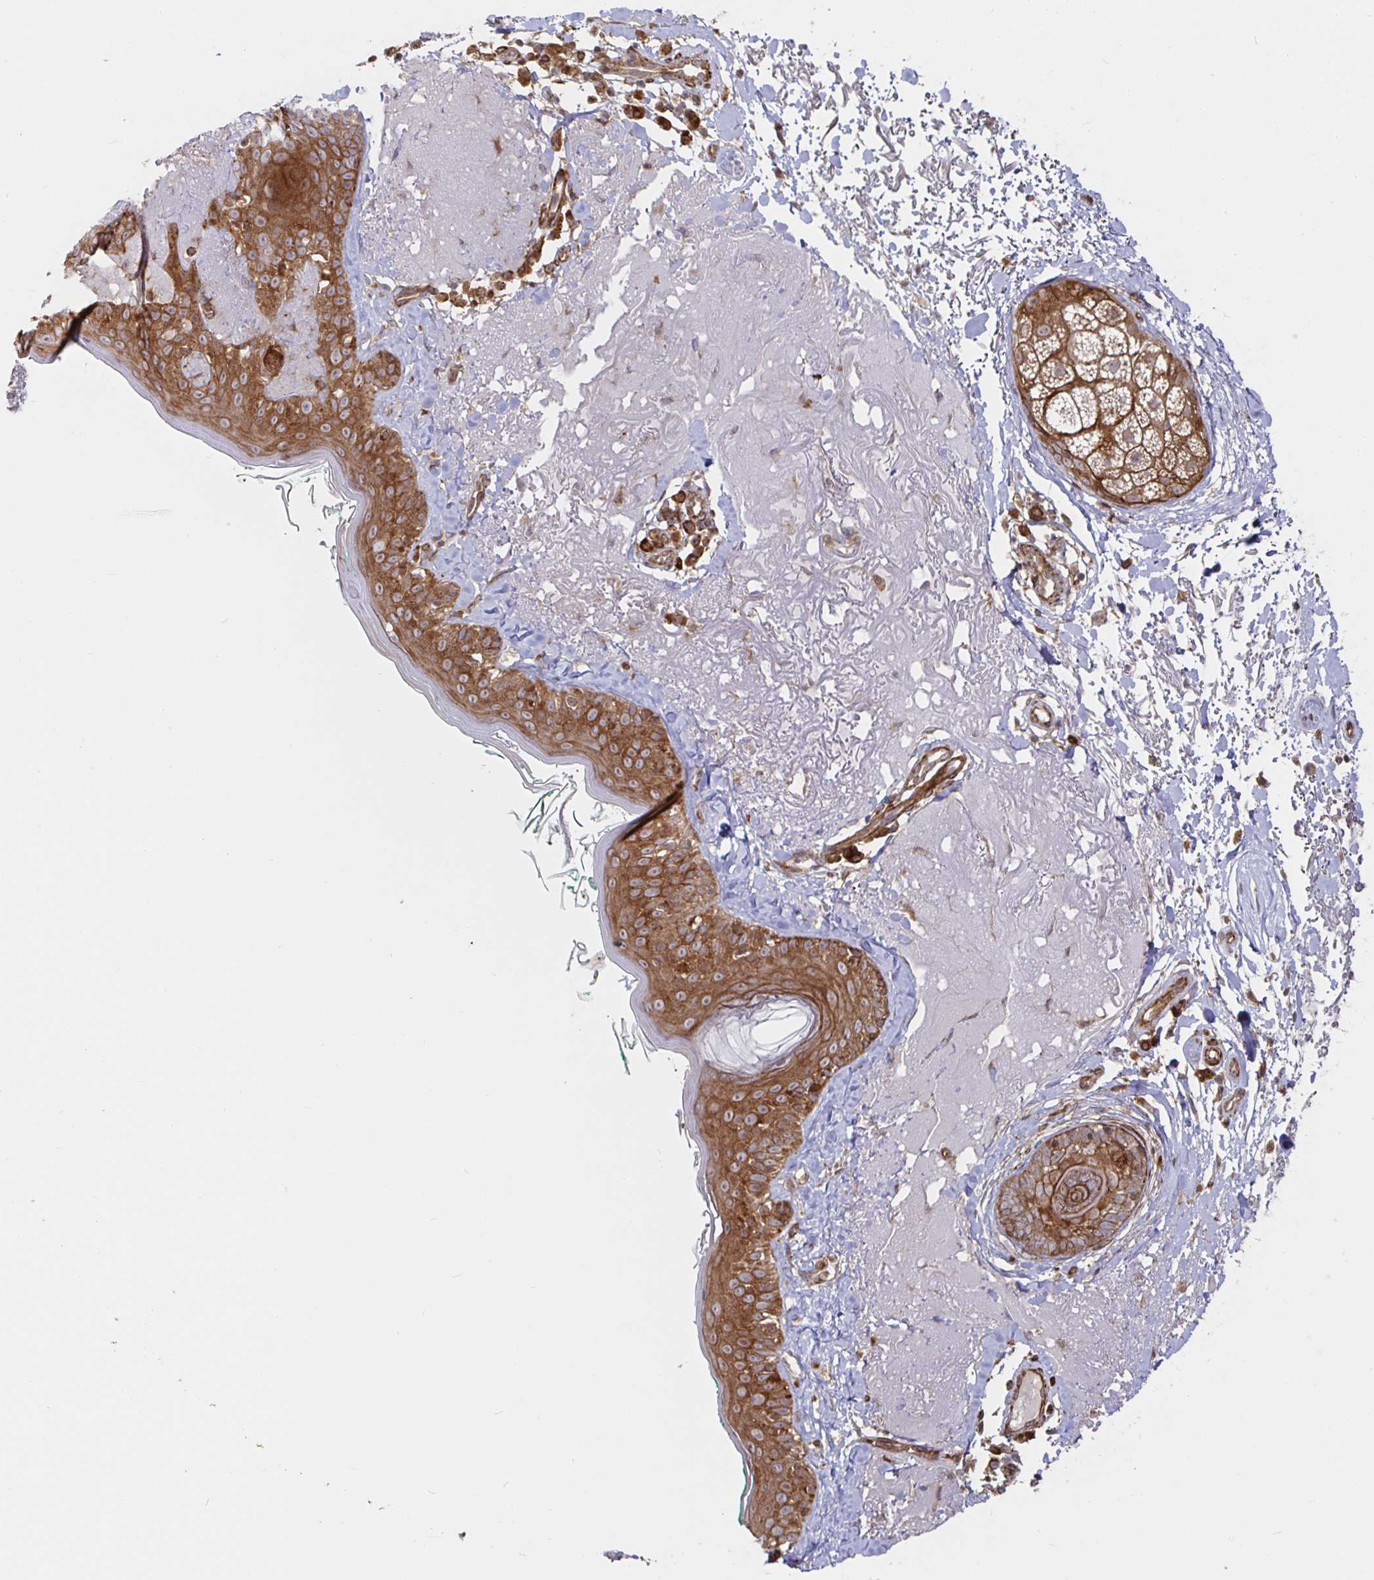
{"staining": {"intensity": "moderate", "quantity": "<25%", "location": "cytoplasmic/membranous"}, "tissue": "skin", "cell_type": "Fibroblasts", "image_type": "normal", "snomed": [{"axis": "morphology", "description": "Normal tissue, NOS"}, {"axis": "topography", "description": "Skin"}], "caption": "DAB immunohistochemical staining of normal skin displays moderate cytoplasmic/membranous protein expression in about <25% of fibroblasts.", "gene": "STRAP", "patient": {"sex": "male", "age": 73}}